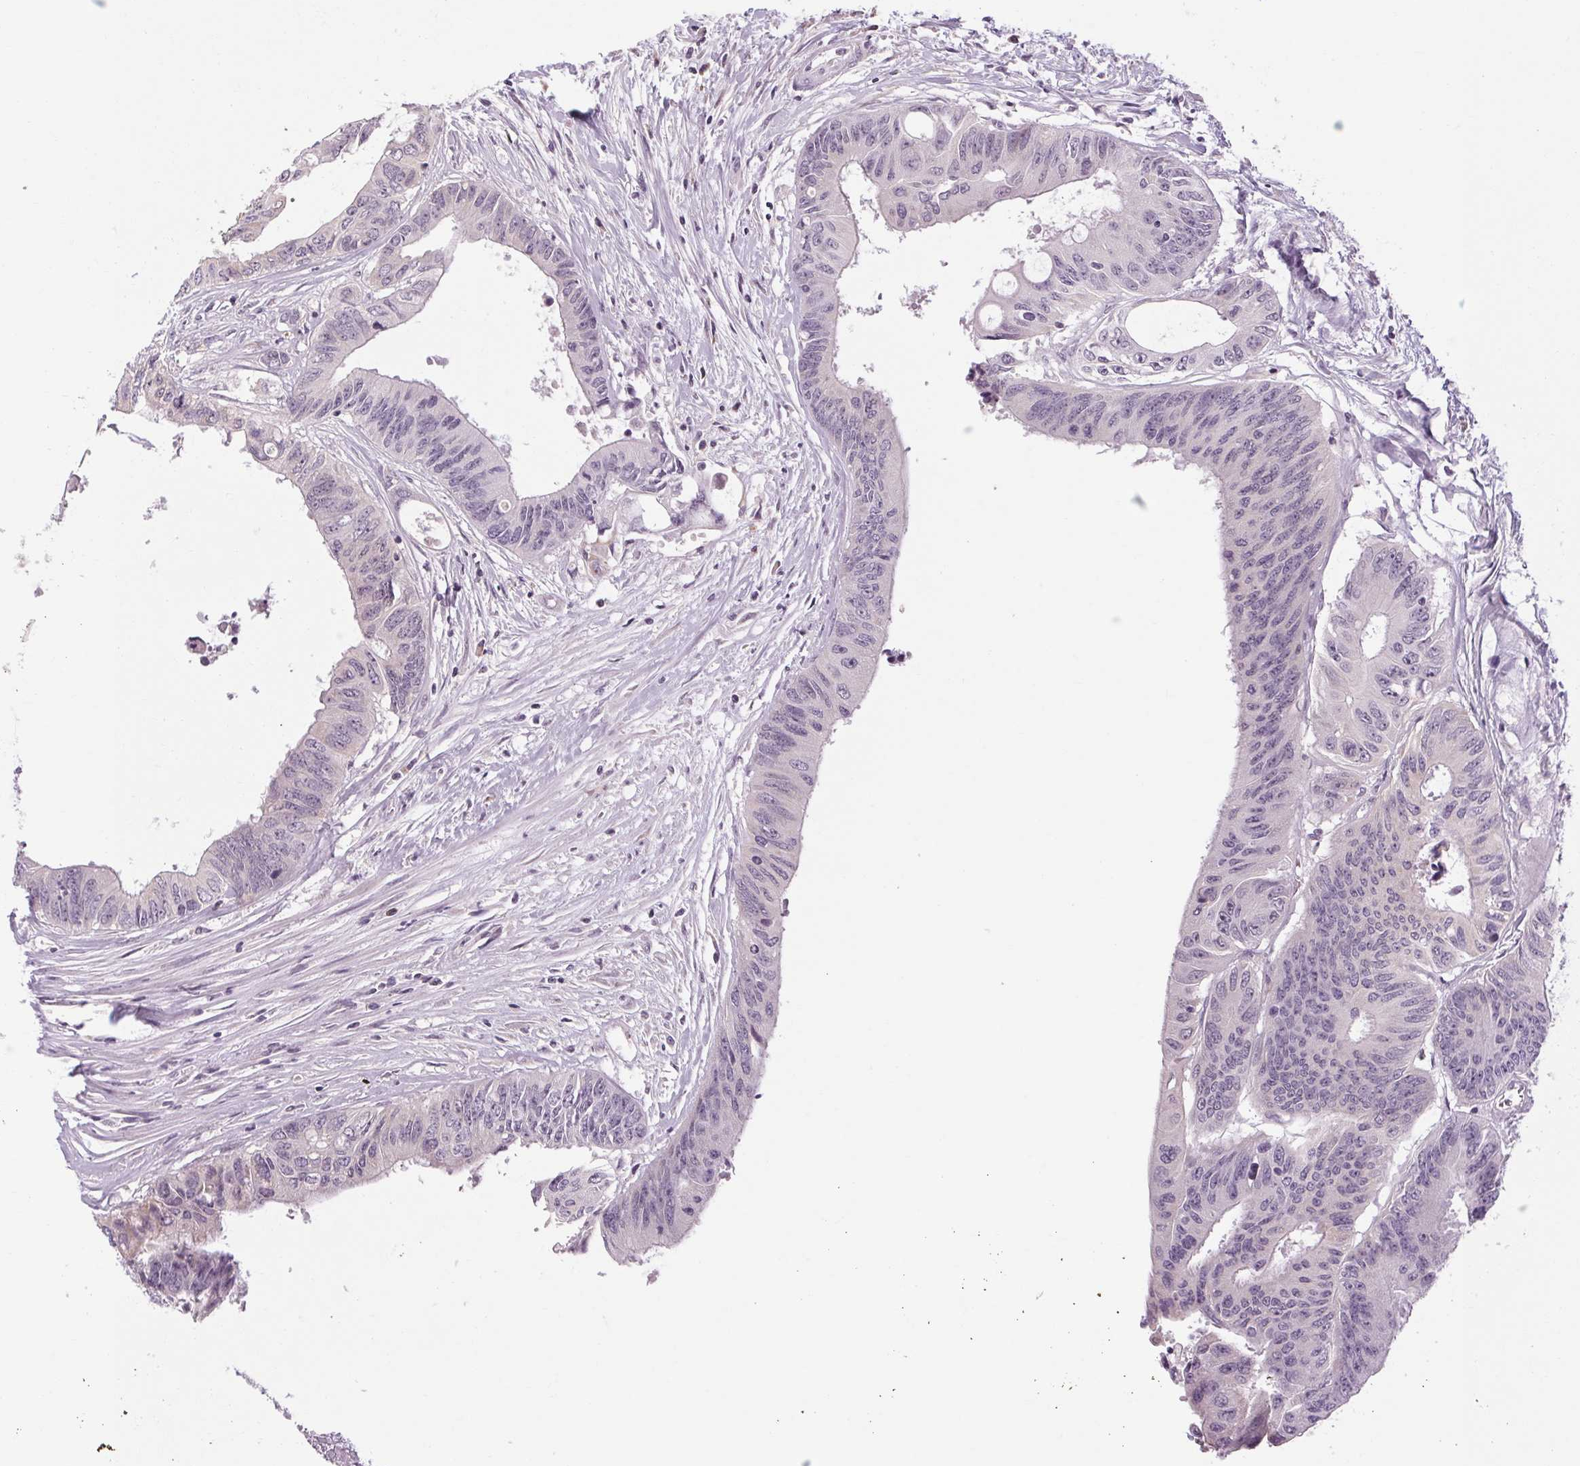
{"staining": {"intensity": "negative", "quantity": "none", "location": "none"}, "tissue": "colorectal cancer", "cell_type": "Tumor cells", "image_type": "cancer", "snomed": [{"axis": "morphology", "description": "Adenocarcinoma, NOS"}, {"axis": "topography", "description": "Rectum"}], "caption": "A photomicrograph of human colorectal cancer (adenocarcinoma) is negative for staining in tumor cells.", "gene": "KLHL40", "patient": {"sex": "male", "age": 59}}